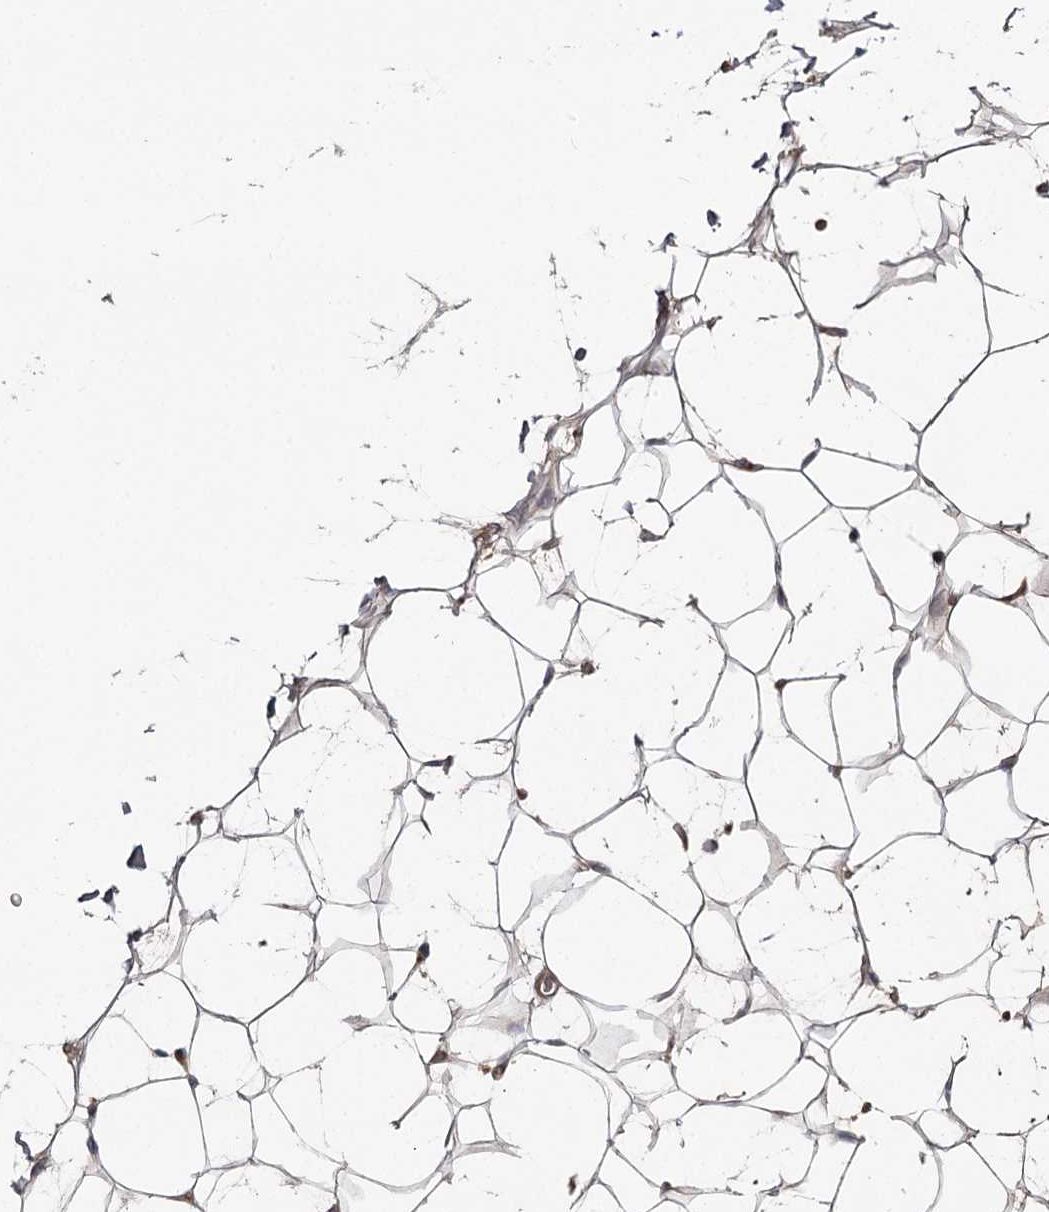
{"staining": {"intensity": "moderate", "quantity": "25%-75%", "location": "cytoplasmic/membranous"}, "tissue": "adipose tissue", "cell_type": "Adipocytes", "image_type": "normal", "snomed": [{"axis": "morphology", "description": "Normal tissue, NOS"}, {"axis": "topography", "description": "Breast"}], "caption": "Adipose tissue stained with IHC displays moderate cytoplasmic/membranous positivity in about 25%-75% of adipocytes. Nuclei are stained in blue.", "gene": "DHRS9", "patient": {"sex": "female", "age": 26}}